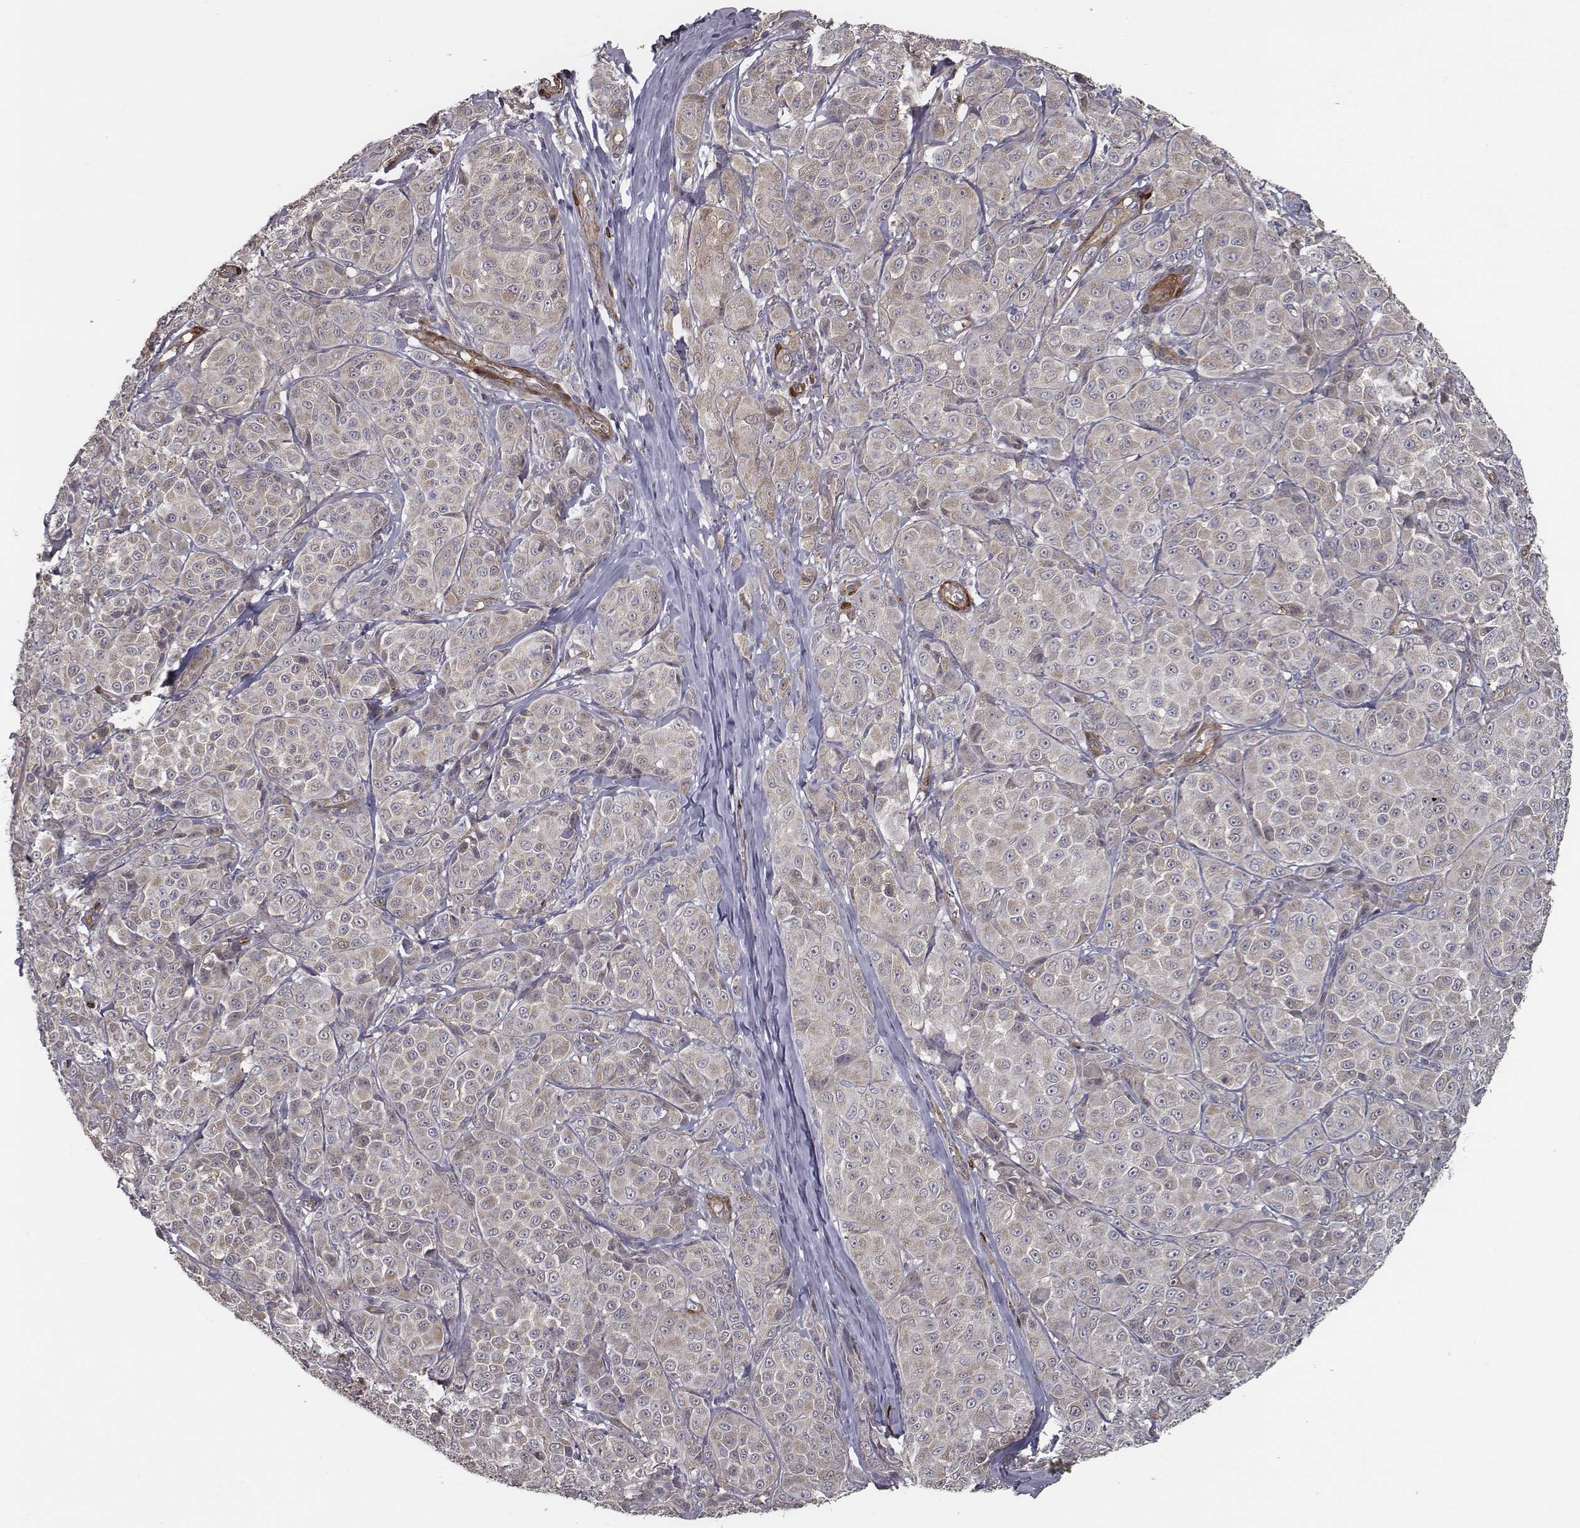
{"staining": {"intensity": "weak", "quantity": ">75%", "location": "cytoplasmic/membranous"}, "tissue": "melanoma", "cell_type": "Tumor cells", "image_type": "cancer", "snomed": [{"axis": "morphology", "description": "Malignant melanoma, NOS"}, {"axis": "topography", "description": "Skin"}], "caption": "Protein analysis of melanoma tissue exhibits weak cytoplasmic/membranous expression in approximately >75% of tumor cells.", "gene": "ISYNA1", "patient": {"sex": "male", "age": 89}}